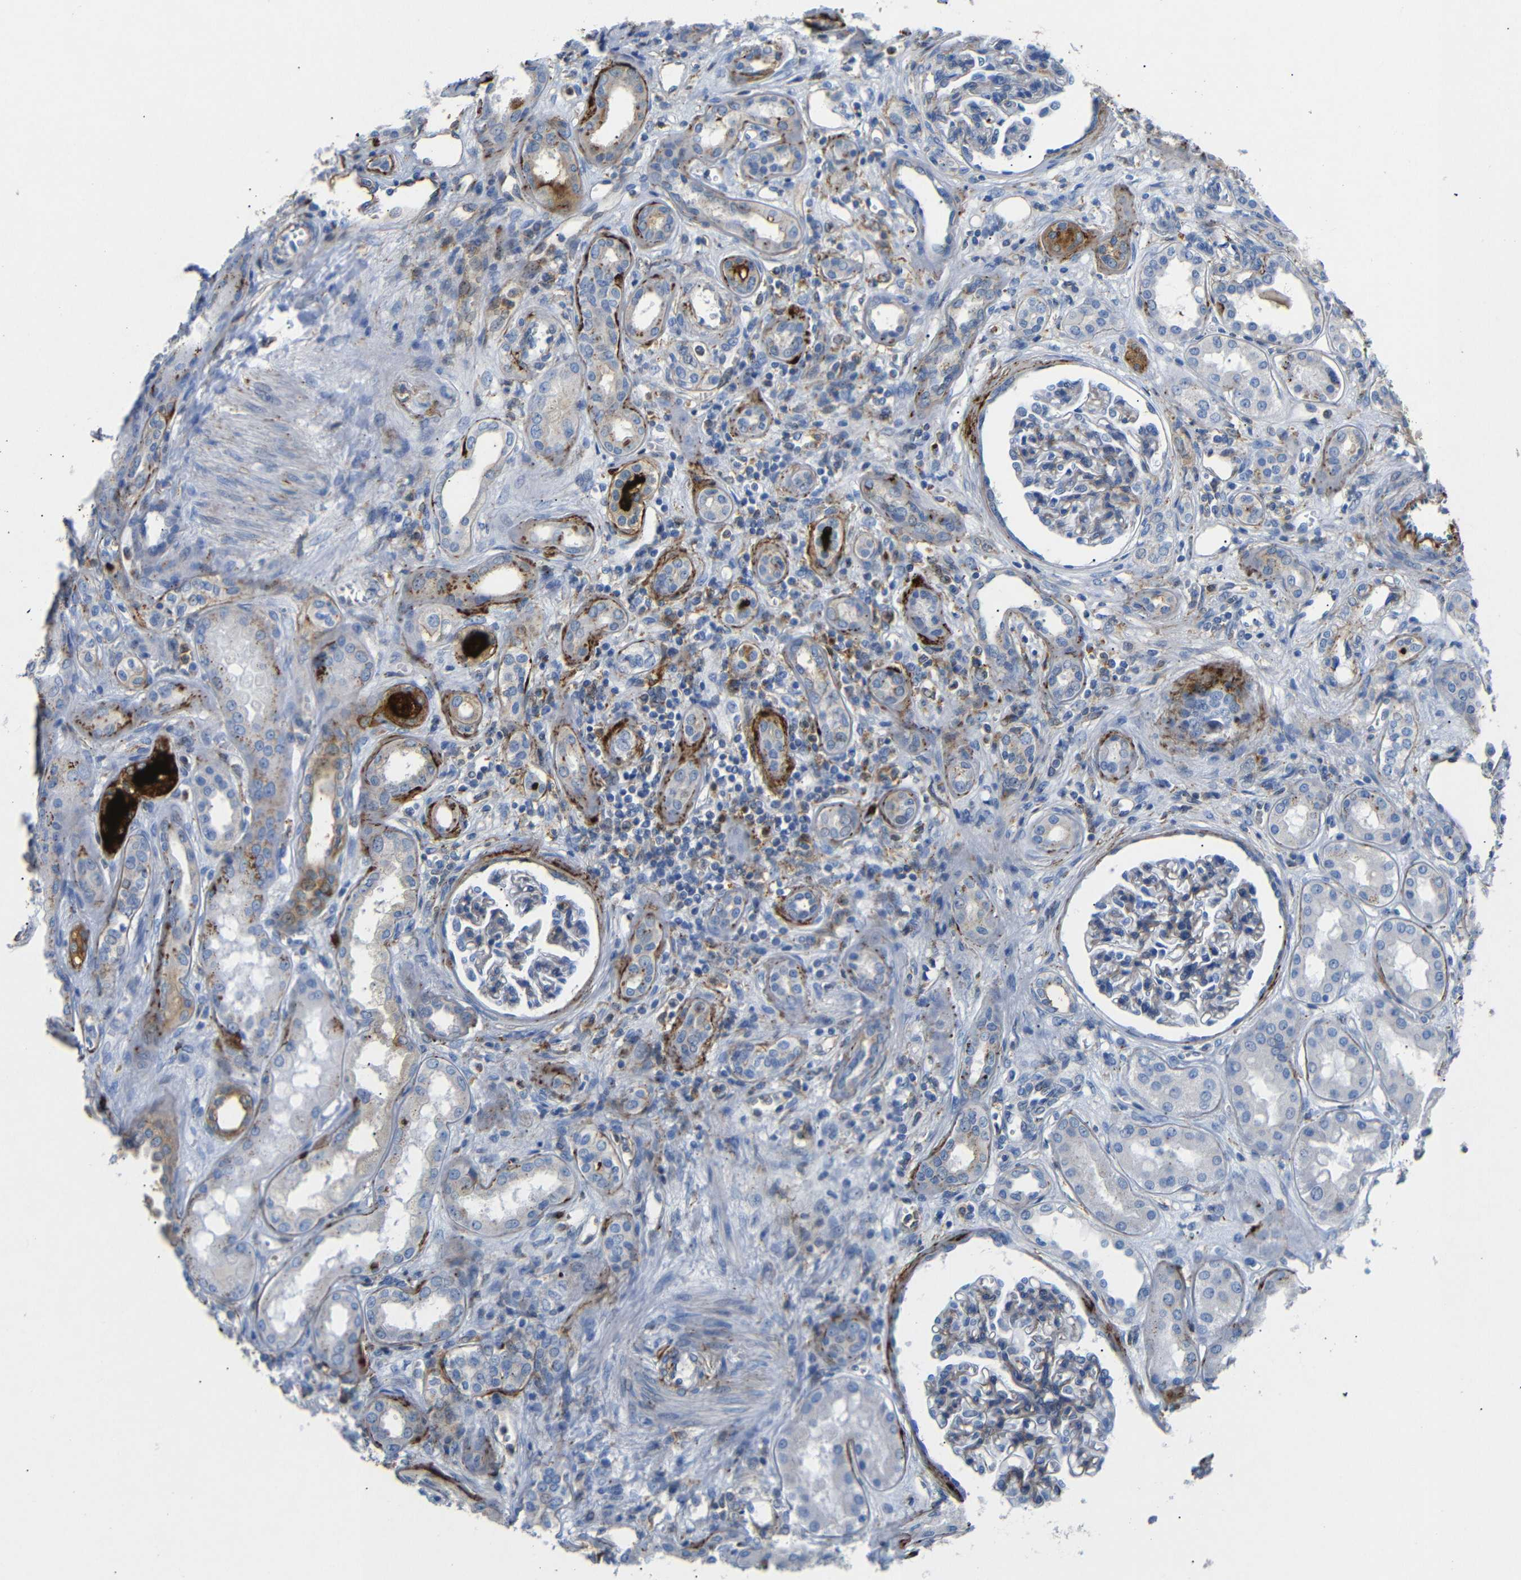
{"staining": {"intensity": "moderate", "quantity": "<25%", "location": "cytoplasmic/membranous"}, "tissue": "kidney", "cell_type": "Cells in glomeruli", "image_type": "normal", "snomed": [{"axis": "morphology", "description": "Normal tissue, NOS"}, {"axis": "topography", "description": "Kidney"}], "caption": "DAB immunohistochemical staining of unremarkable human kidney exhibits moderate cytoplasmic/membranous protein expression in approximately <25% of cells in glomeruli.", "gene": "SDCBP", "patient": {"sex": "male", "age": 59}}